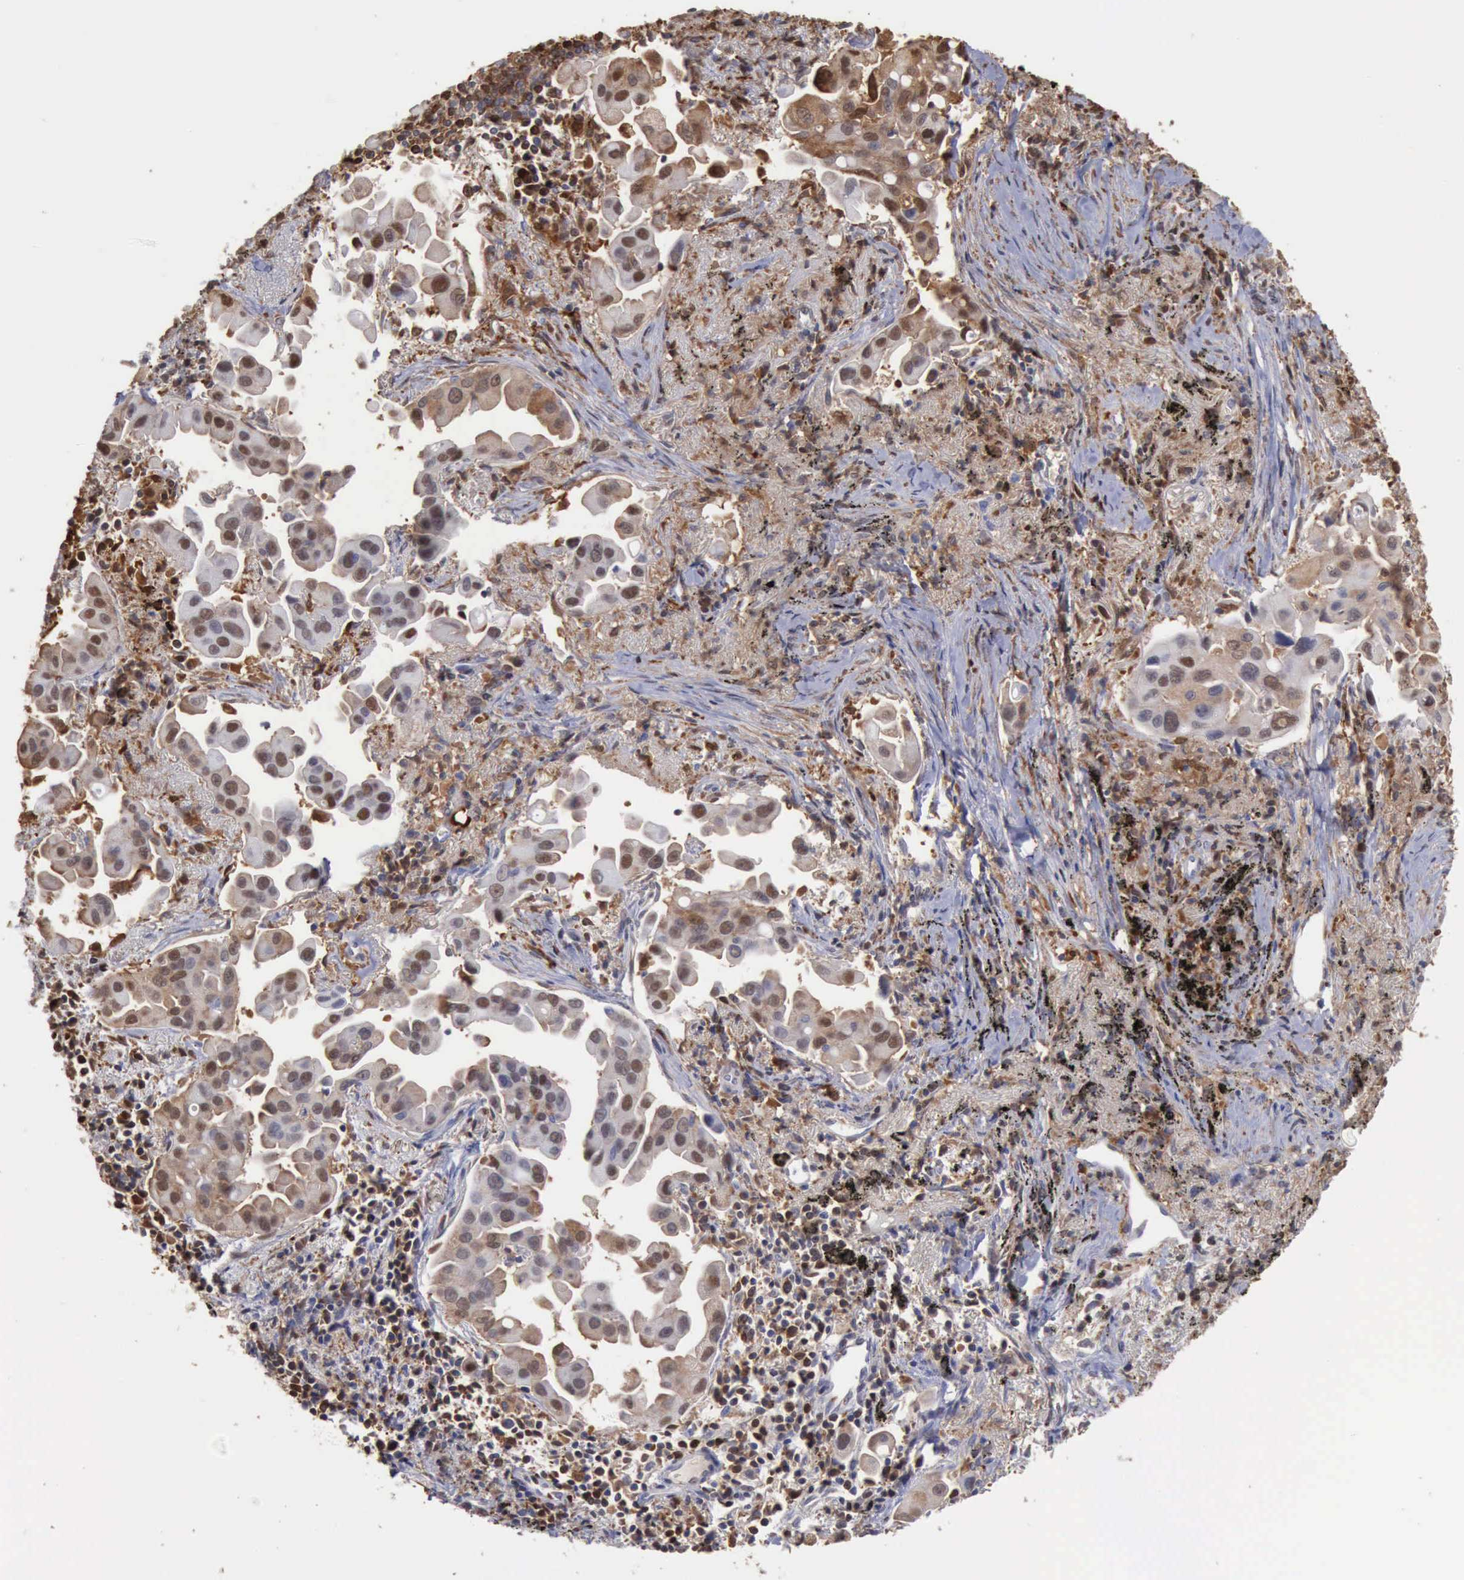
{"staining": {"intensity": "moderate", "quantity": "25%-75%", "location": "cytoplasmic/membranous,nuclear"}, "tissue": "lung cancer", "cell_type": "Tumor cells", "image_type": "cancer", "snomed": [{"axis": "morphology", "description": "Adenocarcinoma, NOS"}, {"axis": "topography", "description": "Lung"}], "caption": "Protein staining shows moderate cytoplasmic/membranous and nuclear staining in approximately 25%-75% of tumor cells in lung cancer. (Brightfield microscopy of DAB IHC at high magnification).", "gene": "STAT1", "patient": {"sex": "male", "age": 68}}